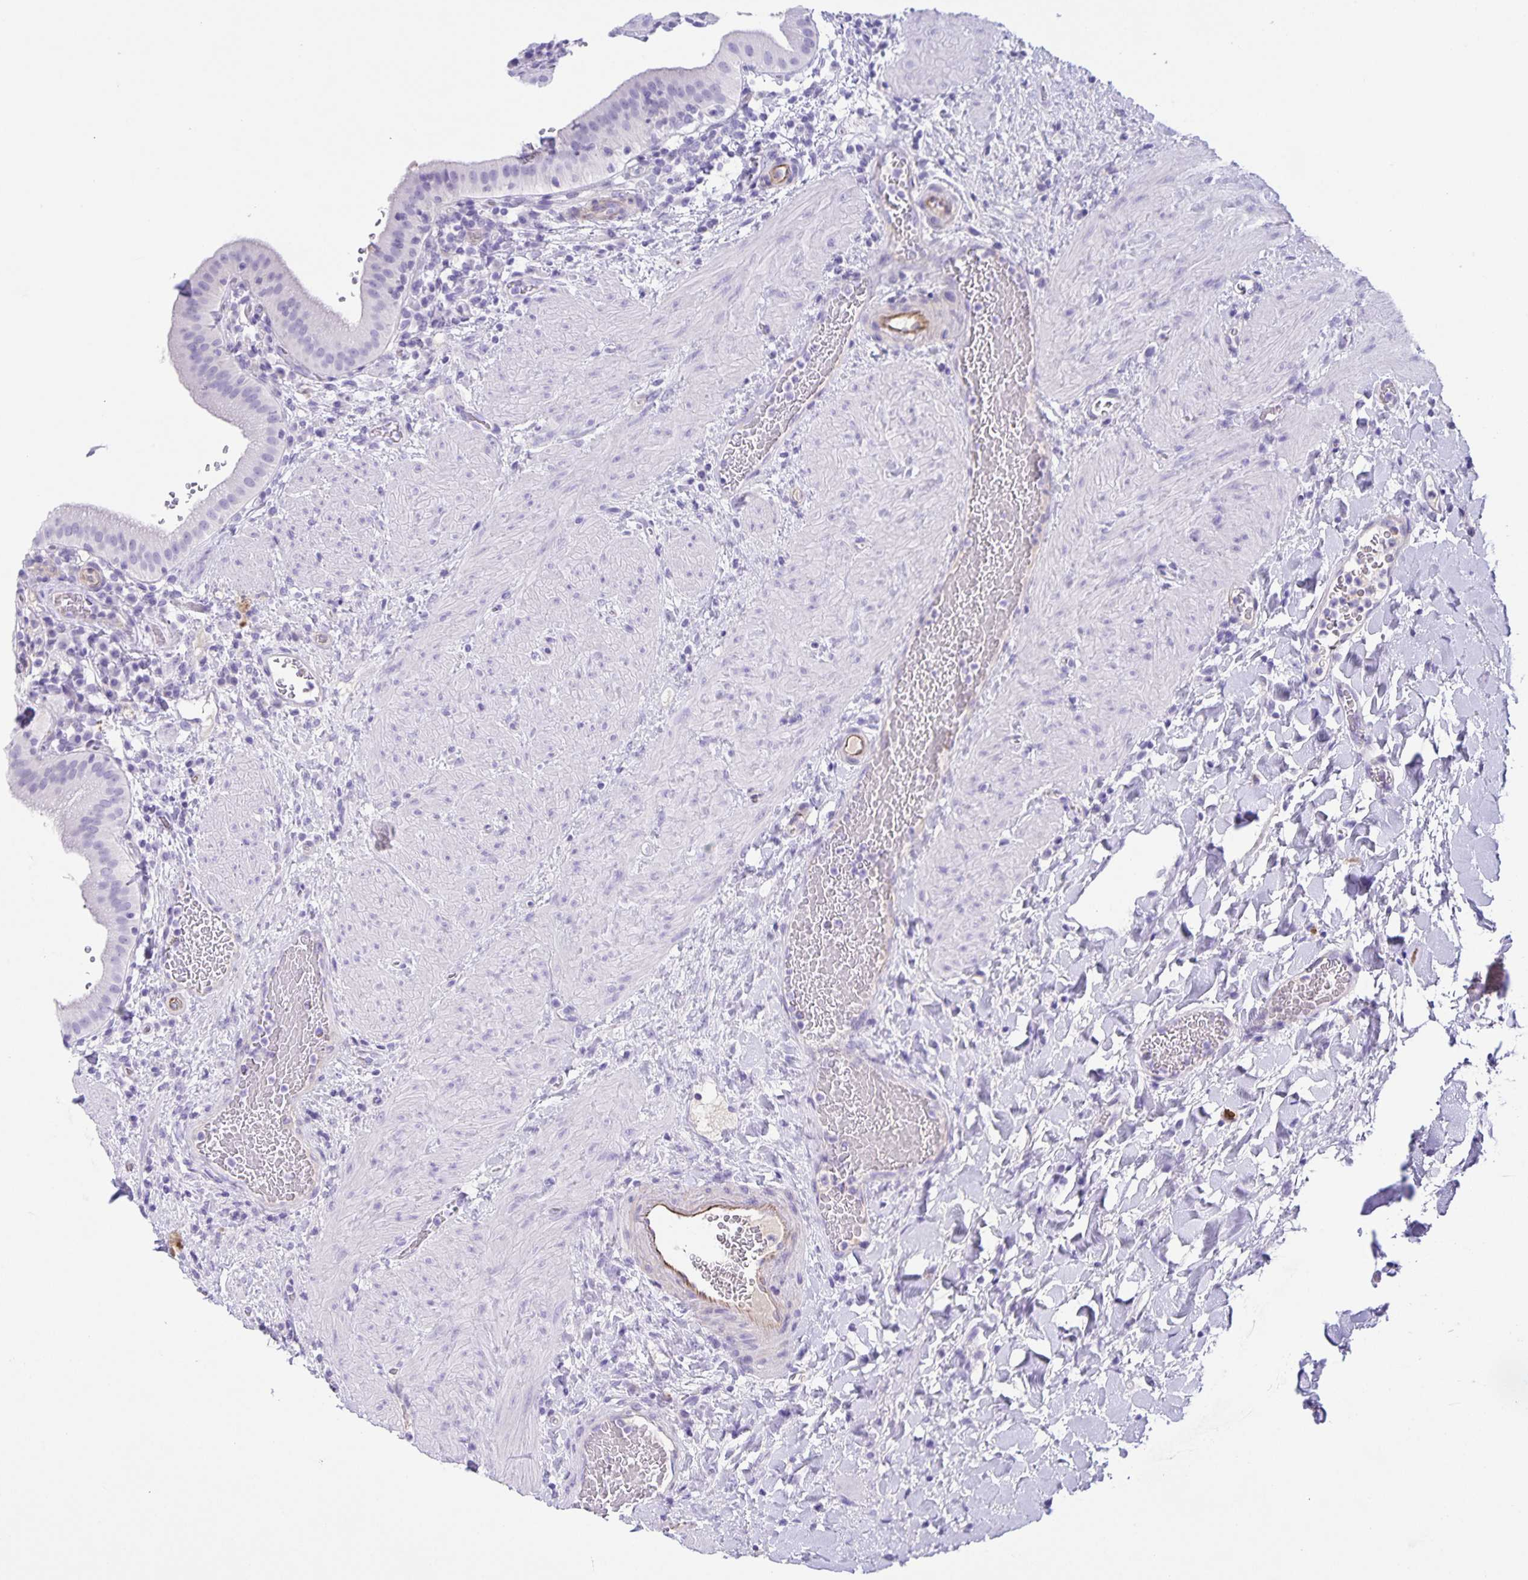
{"staining": {"intensity": "negative", "quantity": "none", "location": "none"}, "tissue": "gallbladder", "cell_type": "Glandular cells", "image_type": "normal", "snomed": [{"axis": "morphology", "description": "Normal tissue, NOS"}, {"axis": "topography", "description": "Gallbladder"}], "caption": "The photomicrograph shows no significant positivity in glandular cells of gallbladder. (Brightfield microscopy of DAB (3,3'-diaminobenzidine) immunohistochemistry (IHC) at high magnification).", "gene": "UBQLN3", "patient": {"sex": "male", "age": 26}}